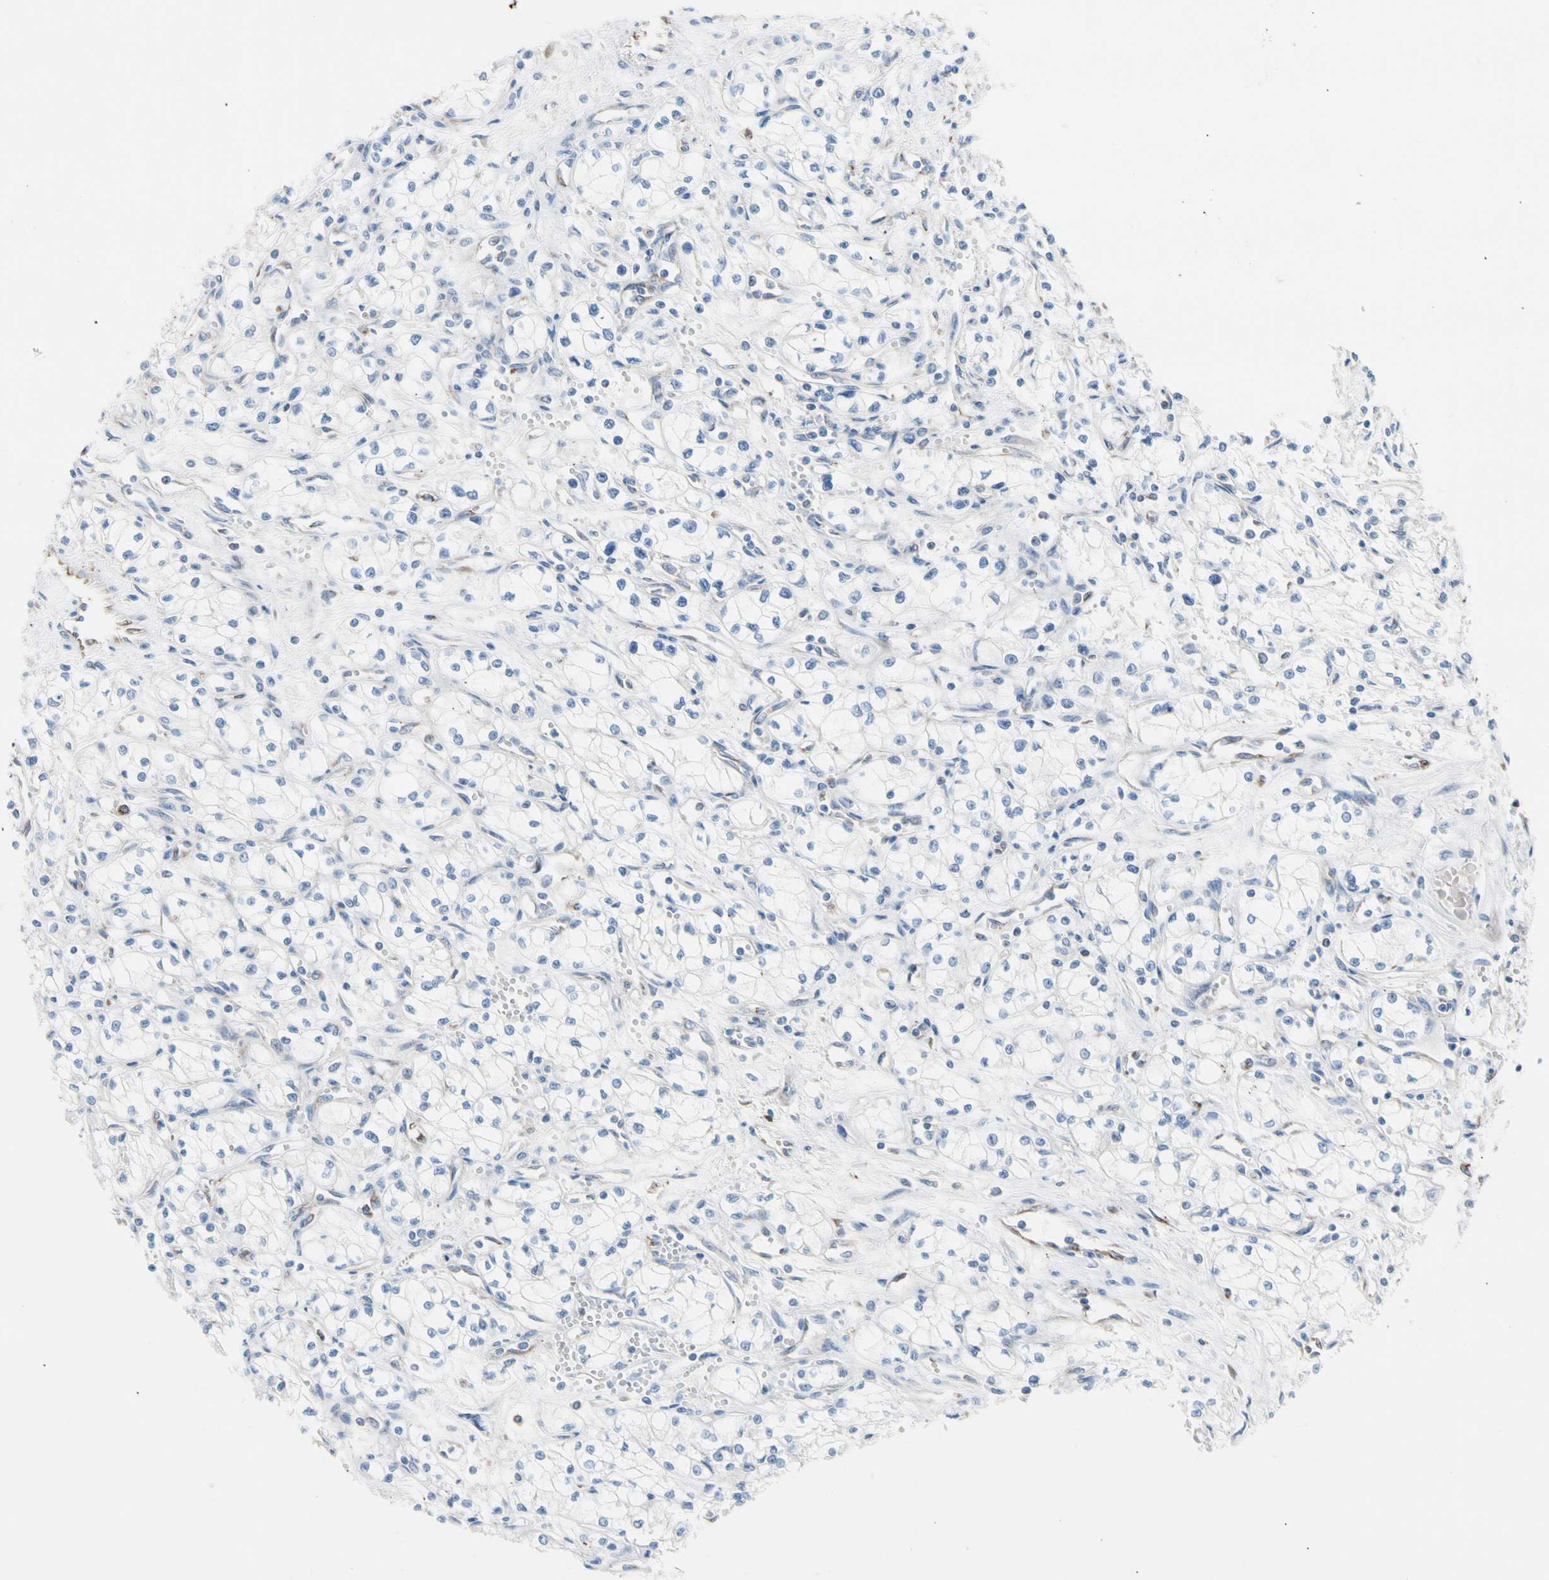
{"staining": {"intensity": "negative", "quantity": "none", "location": "none"}, "tissue": "renal cancer", "cell_type": "Tumor cells", "image_type": "cancer", "snomed": [{"axis": "morphology", "description": "Normal tissue, NOS"}, {"axis": "morphology", "description": "Adenocarcinoma, NOS"}, {"axis": "topography", "description": "Kidney"}], "caption": "Photomicrograph shows no significant protein positivity in tumor cells of renal cancer (adenocarcinoma).", "gene": "HK1", "patient": {"sex": "male", "age": 59}}